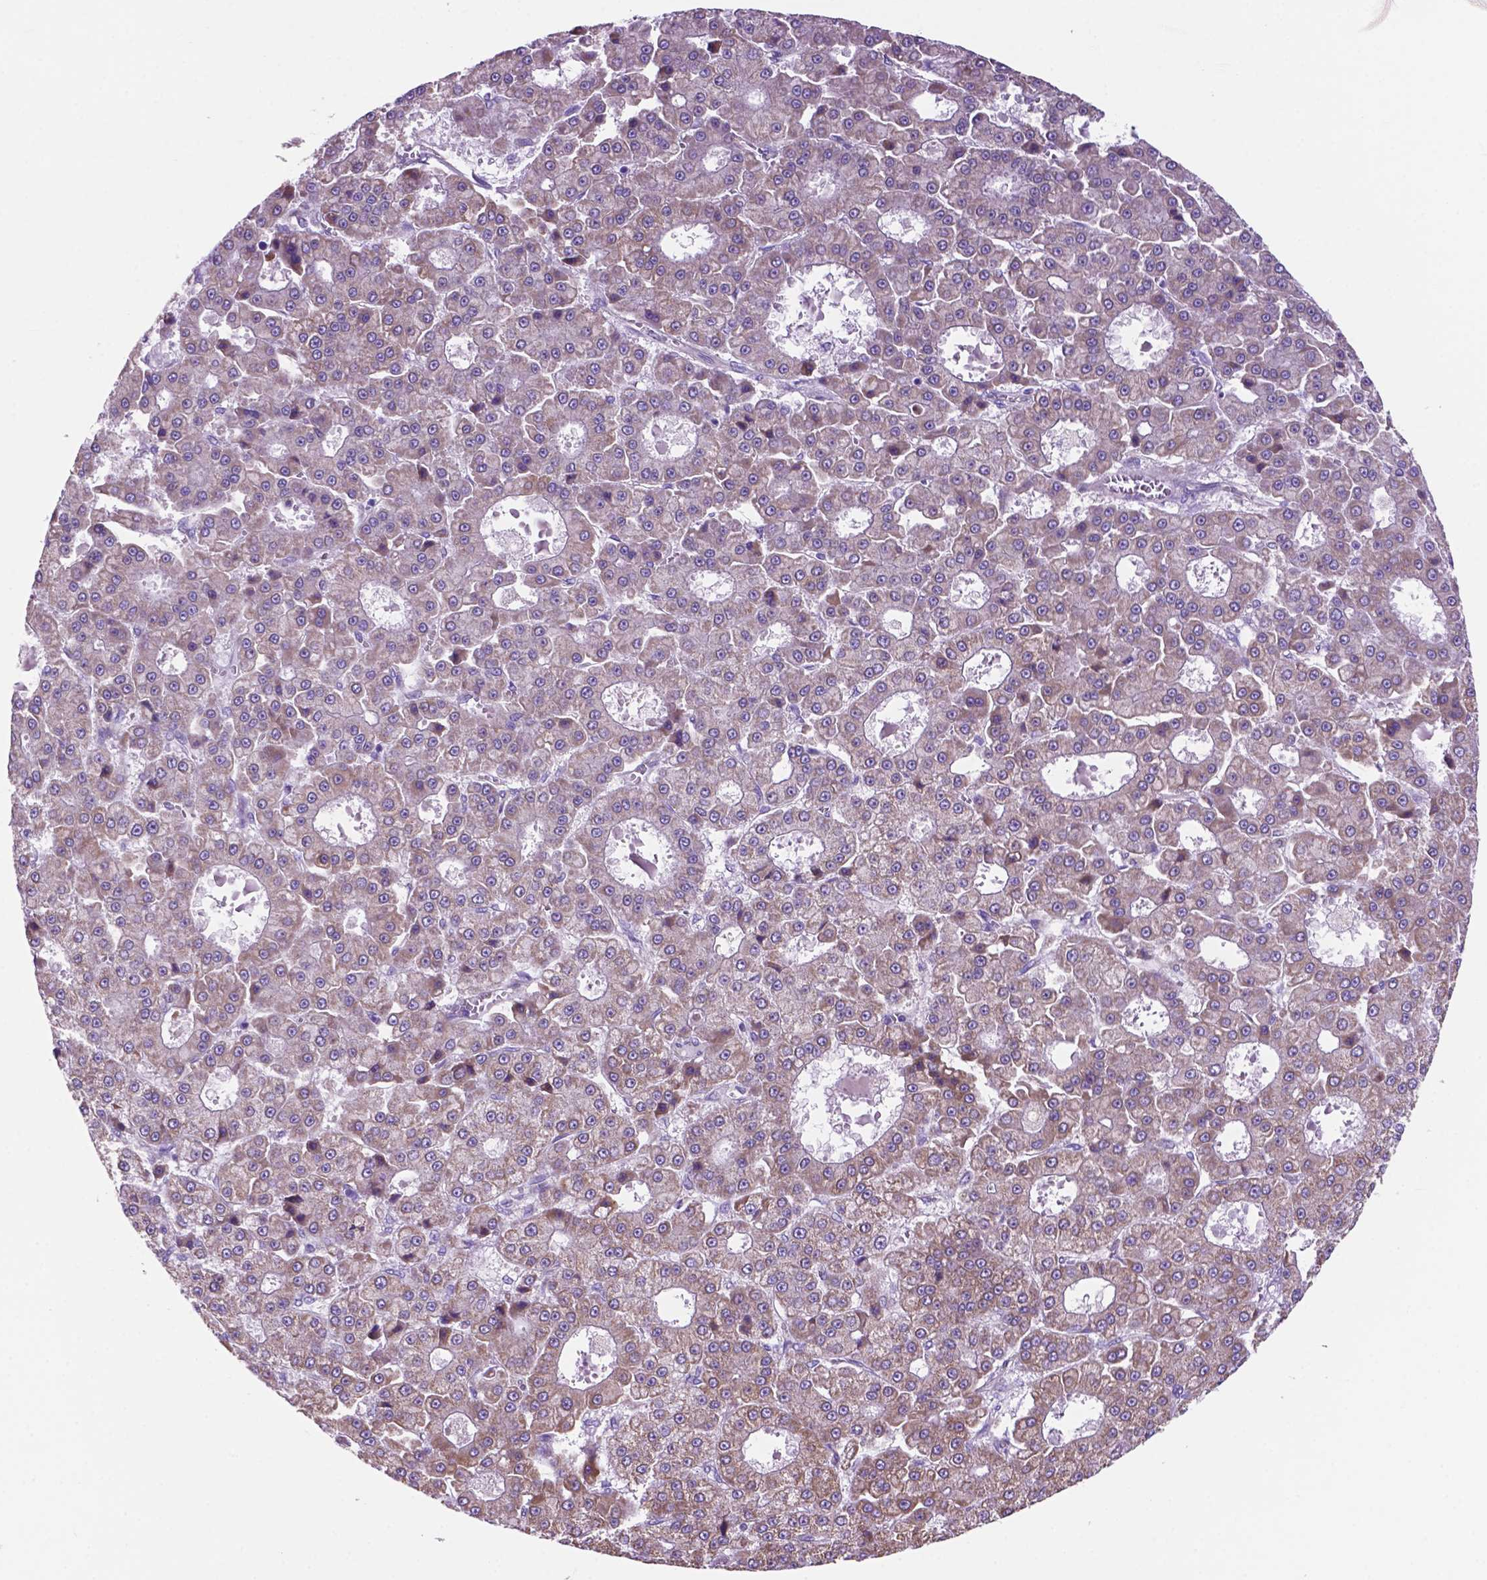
{"staining": {"intensity": "weak", "quantity": "25%-75%", "location": "cytoplasmic/membranous"}, "tissue": "liver cancer", "cell_type": "Tumor cells", "image_type": "cancer", "snomed": [{"axis": "morphology", "description": "Carcinoma, Hepatocellular, NOS"}, {"axis": "topography", "description": "Liver"}], "caption": "Weak cytoplasmic/membranous expression for a protein is seen in approximately 25%-75% of tumor cells of liver hepatocellular carcinoma using immunohistochemistry.", "gene": "TMEM121B", "patient": {"sex": "male", "age": 70}}